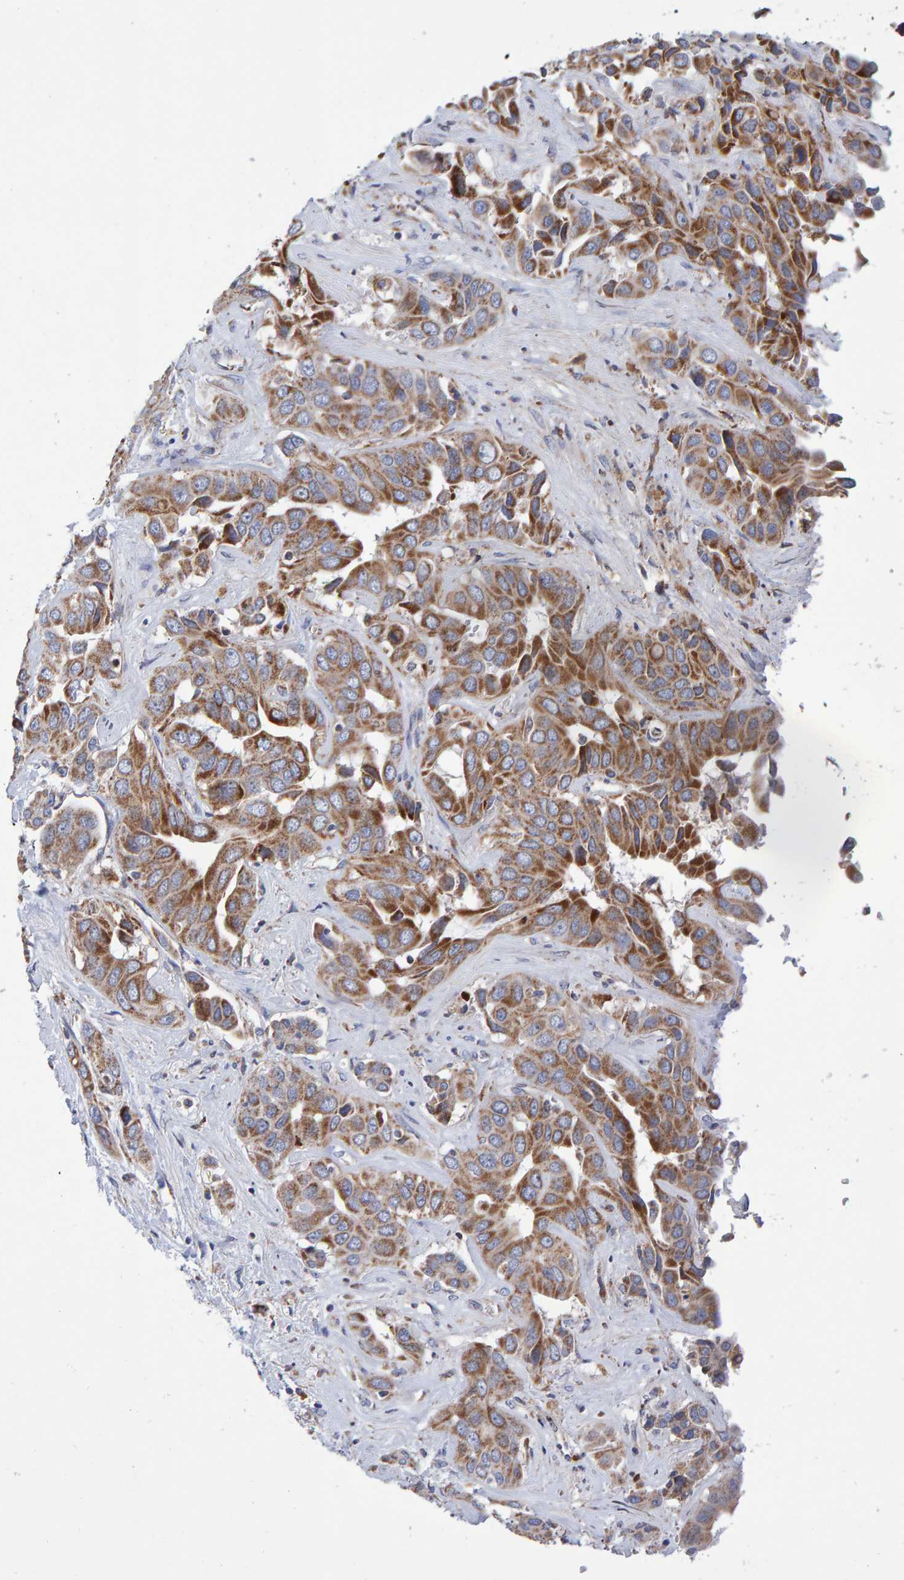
{"staining": {"intensity": "moderate", "quantity": ">75%", "location": "cytoplasmic/membranous"}, "tissue": "liver cancer", "cell_type": "Tumor cells", "image_type": "cancer", "snomed": [{"axis": "morphology", "description": "Cholangiocarcinoma"}, {"axis": "topography", "description": "Liver"}], "caption": "Immunohistochemical staining of cholangiocarcinoma (liver) reveals medium levels of moderate cytoplasmic/membranous protein staining in approximately >75% of tumor cells.", "gene": "EFR3A", "patient": {"sex": "female", "age": 52}}